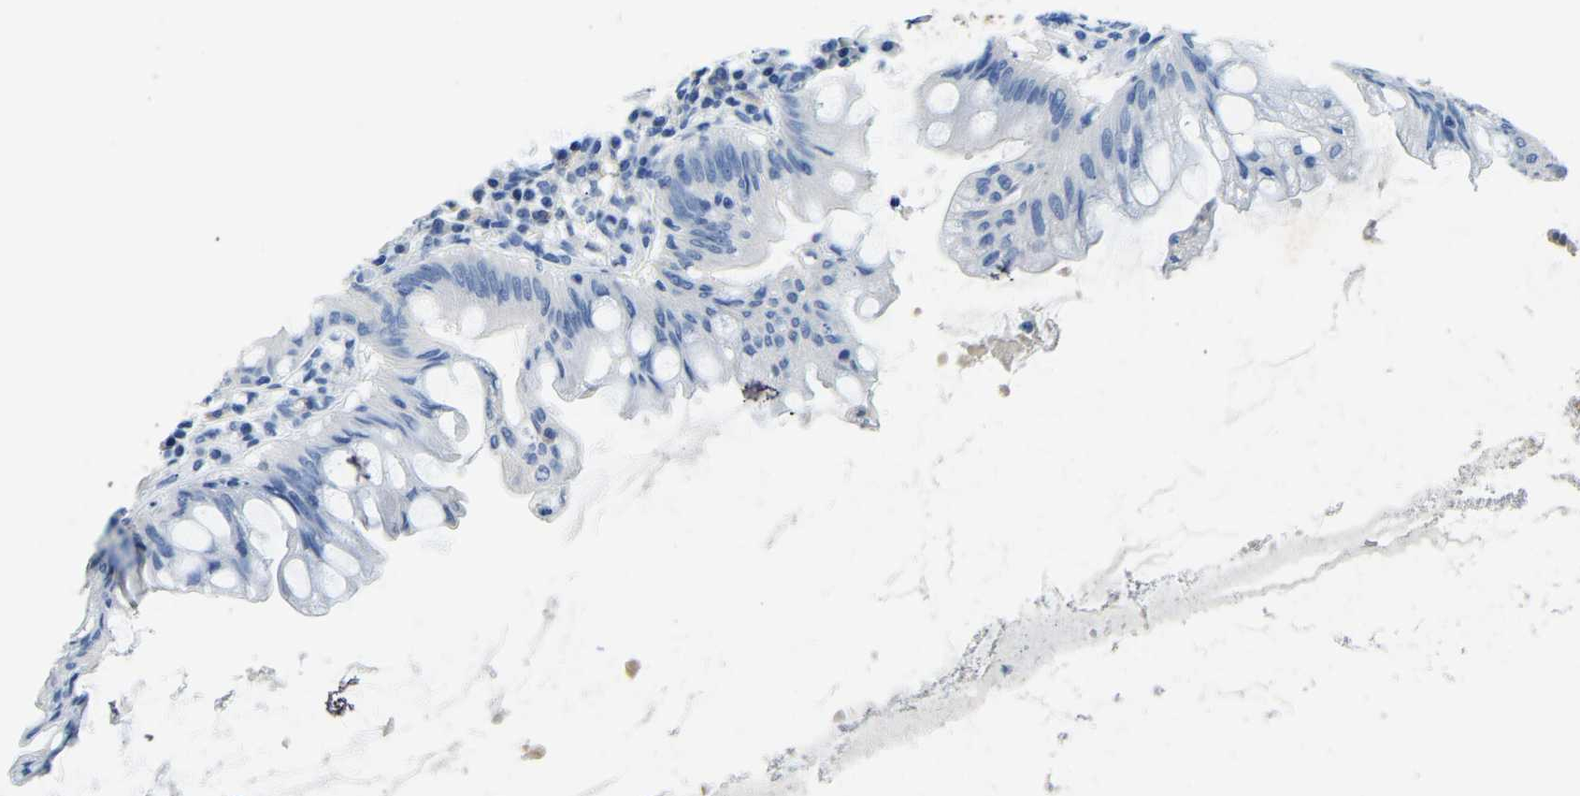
{"staining": {"intensity": "negative", "quantity": "none", "location": "none"}, "tissue": "appendix", "cell_type": "Glandular cells", "image_type": "normal", "snomed": [{"axis": "morphology", "description": "Normal tissue, NOS"}, {"axis": "topography", "description": "Appendix"}], "caption": "There is no significant positivity in glandular cells of appendix.", "gene": "UBN2", "patient": {"sex": "male", "age": 56}}